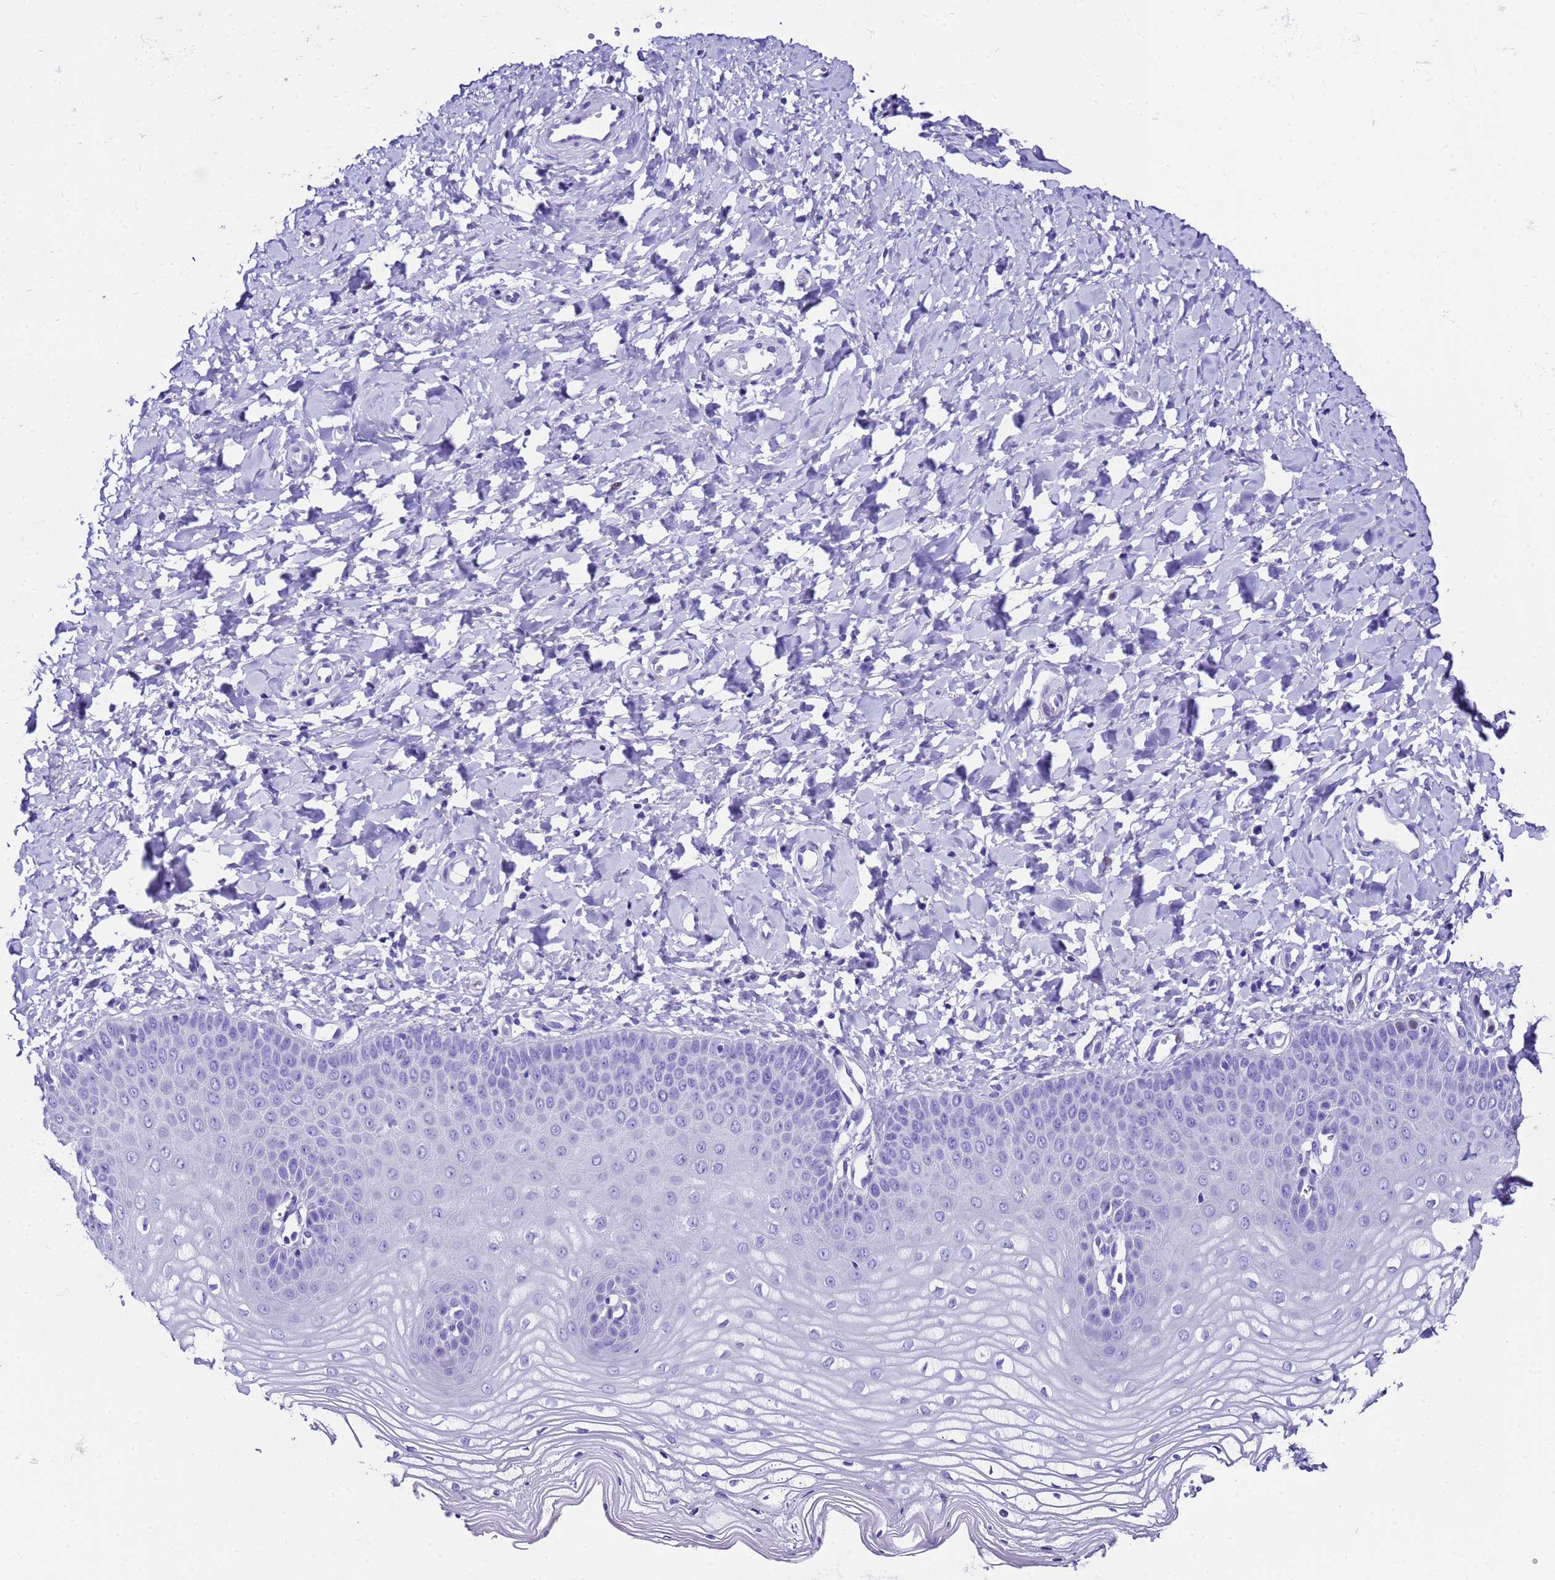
{"staining": {"intensity": "negative", "quantity": "none", "location": "none"}, "tissue": "vagina", "cell_type": "Squamous epithelial cells", "image_type": "normal", "snomed": [{"axis": "morphology", "description": "Normal tissue, NOS"}, {"axis": "topography", "description": "Vagina"}, {"axis": "topography", "description": "Cervix"}], "caption": "IHC of benign human vagina shows no expression in squamous epithelial cells. Brightfield microscopy of immunohistochemistry stained with DAB (brown) and hematoxylin (blue), captured at high magnification.", "gene": "UGT2A1", "patient": {"sex": "female", "age": 40}}